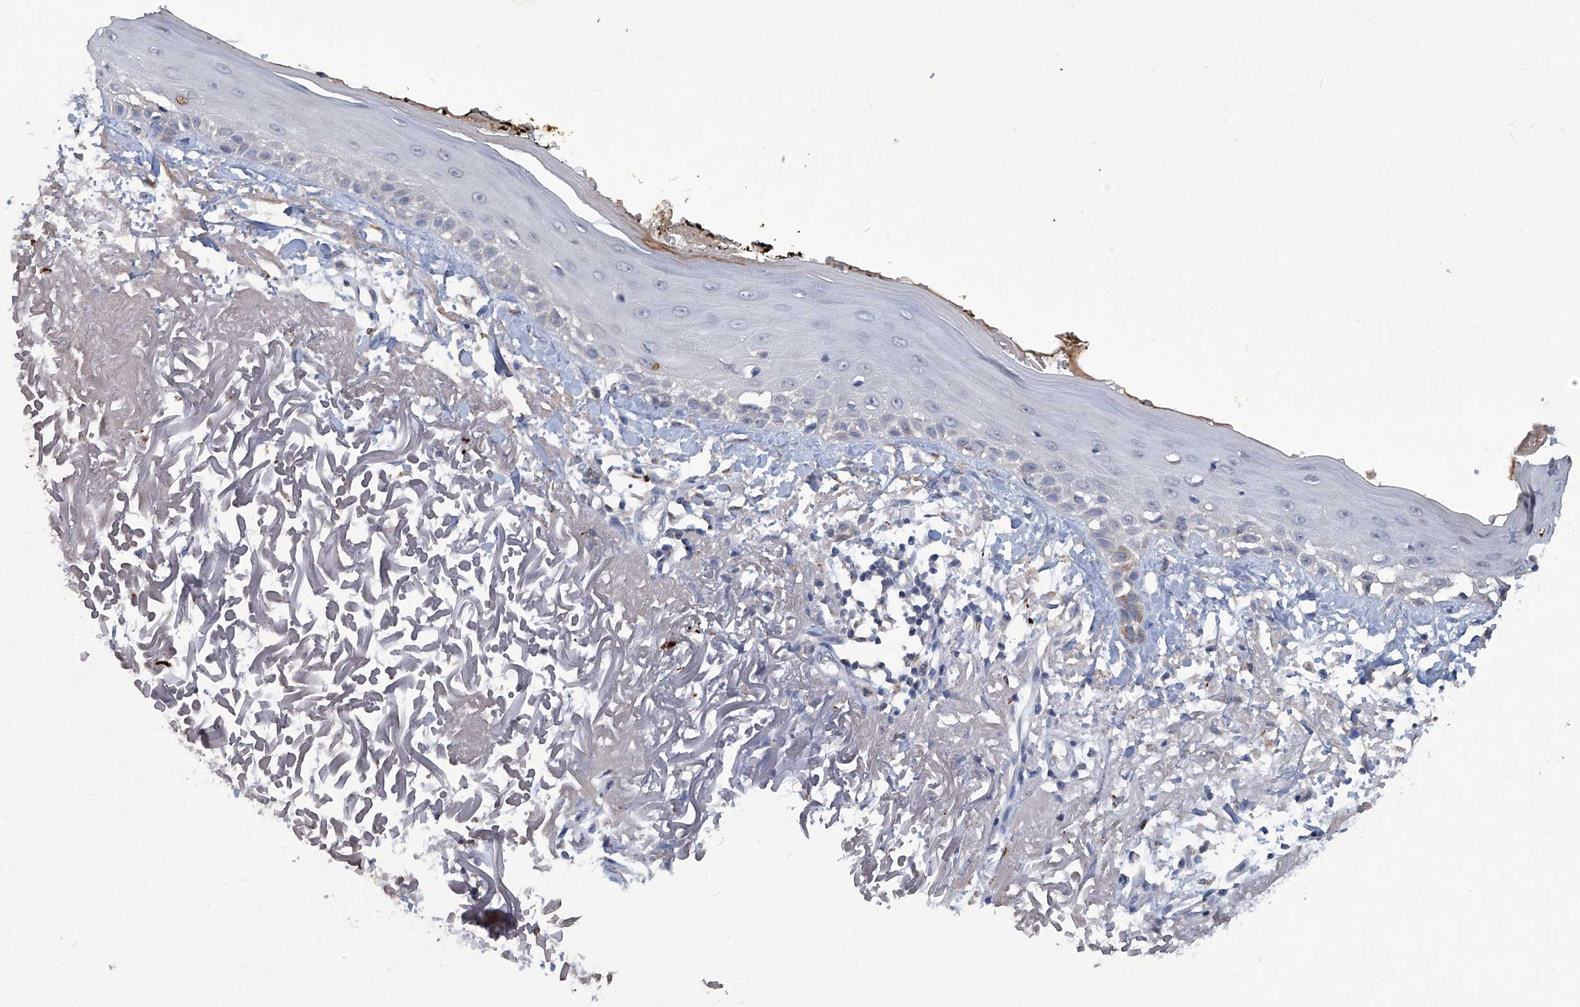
{"staining": {"intensity": "moderate", "quantity": "25%-75%", "location": "cytoplasmic/membranous"}, "tissue": "skin", "cell_type": "Fibroblasts", "image_type": "normal", "snomed": [{"axis": "morphology", "description": "Normal tissue, NOS"}, {"axis": "topography", "description": "Skin"}, {"axis": "topography", "description": "Skeletal muscle"}], "caption": "DAB (3,3'-diaminobenzidine) immunohistochemical staining of benign human skin exhibits moderate cytoplasmic/membranous protein positivity in approximately 25%-75% of fibroblasts.", "gene": "PCSK5", "patient": {"sex": "male", "age": 83}}